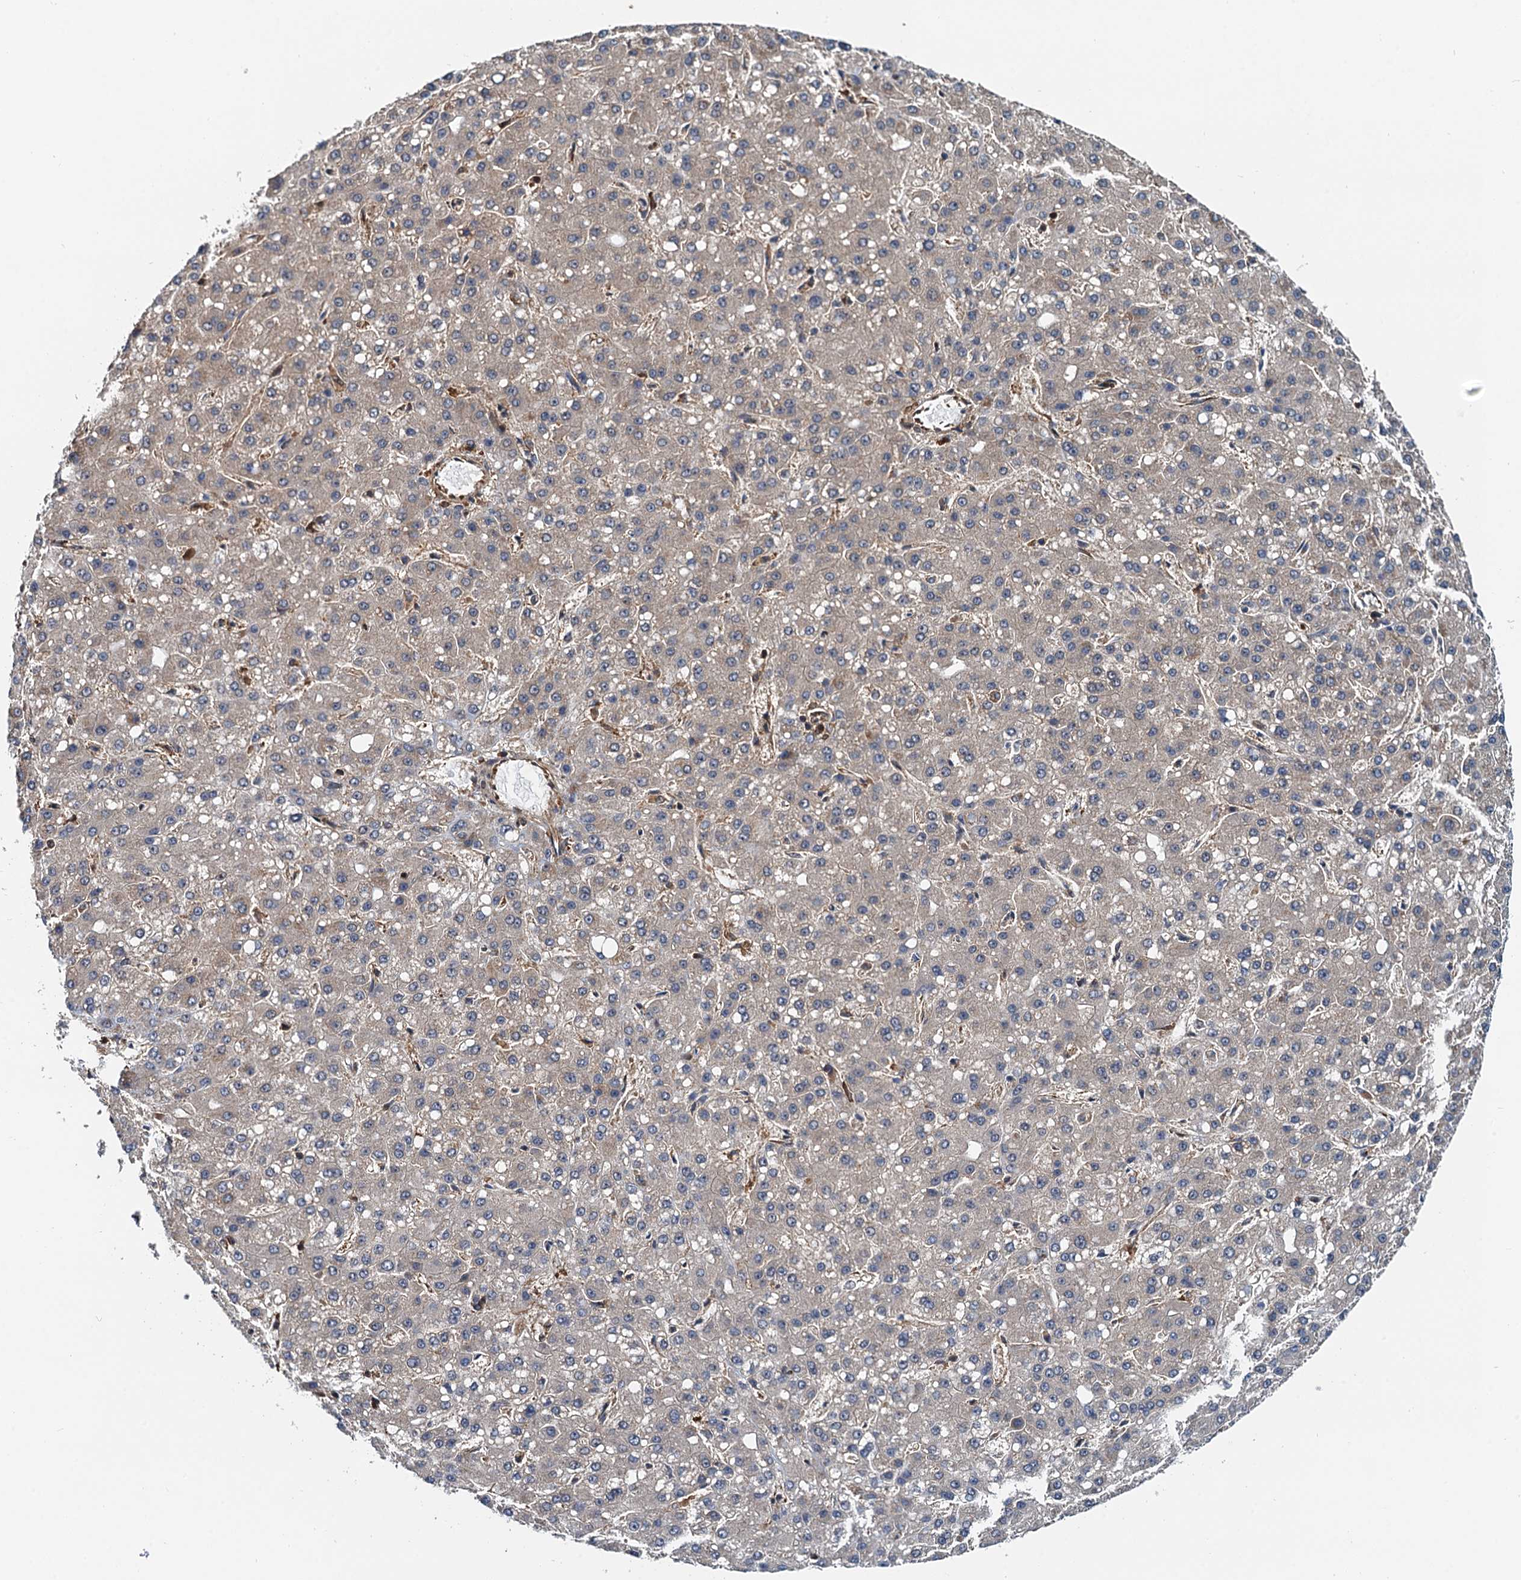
{"staining": {"intensity": "negative", "quantity": "none", "location": "none"}, "tissue": "liver cancer", "cell_type": "Tumor cells", "image_type": "cancer", "snomed": [{"axis": "morphology", "description": "Carcinoma, Hepatocellular, NOS"}, {"axis": "topography", "description": "Liver"}], "caption": "There is no significant expression in tumor cells of liver cancer (hepatocellular carcinoma).", "gene": "USP6NL", "patient": {"sex": "male", "age": 67}}